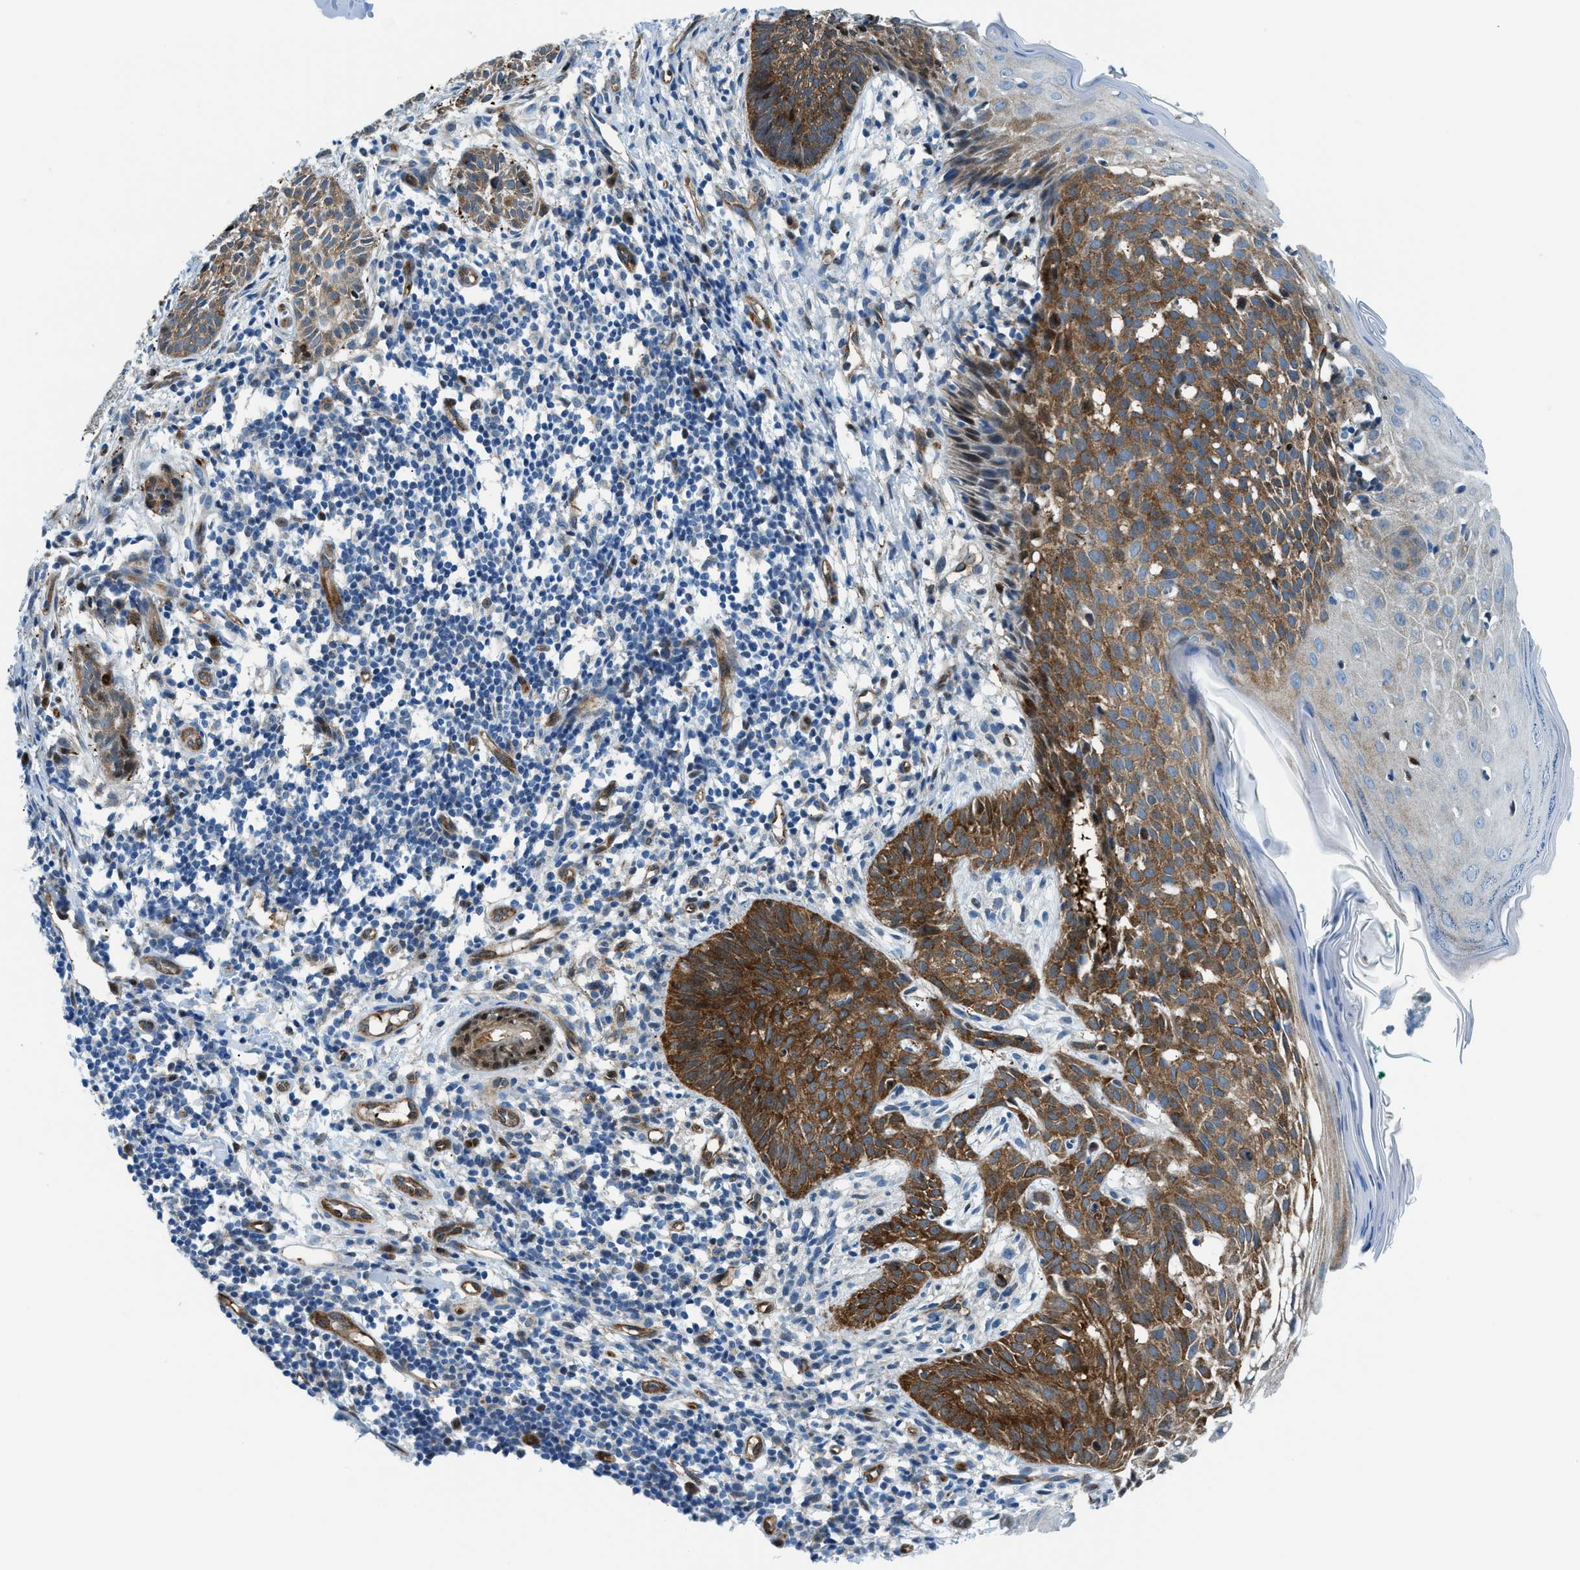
{"staining": {"intensity": "moderate", "quantity": ">75%", "location": "cytoplasmic/membranous"}, "tissue": "skin cancer", "cell_type": "Tumor cells", "image_type": "cancer", "snomed": [{"axis": "morphology", "description": "Basal cell carcinoma"}, {"axis": "topography", "description": "Skin"}], "caption": "There is medium levels of moderate cytoplasmic/membranous positivity in tumor cells of skin basal cell carcinoma, as demonstrated by immunohistochemical staining (brown color).", "gene": "YWHAE", "patient": {"sex": "male", "age": 60}}